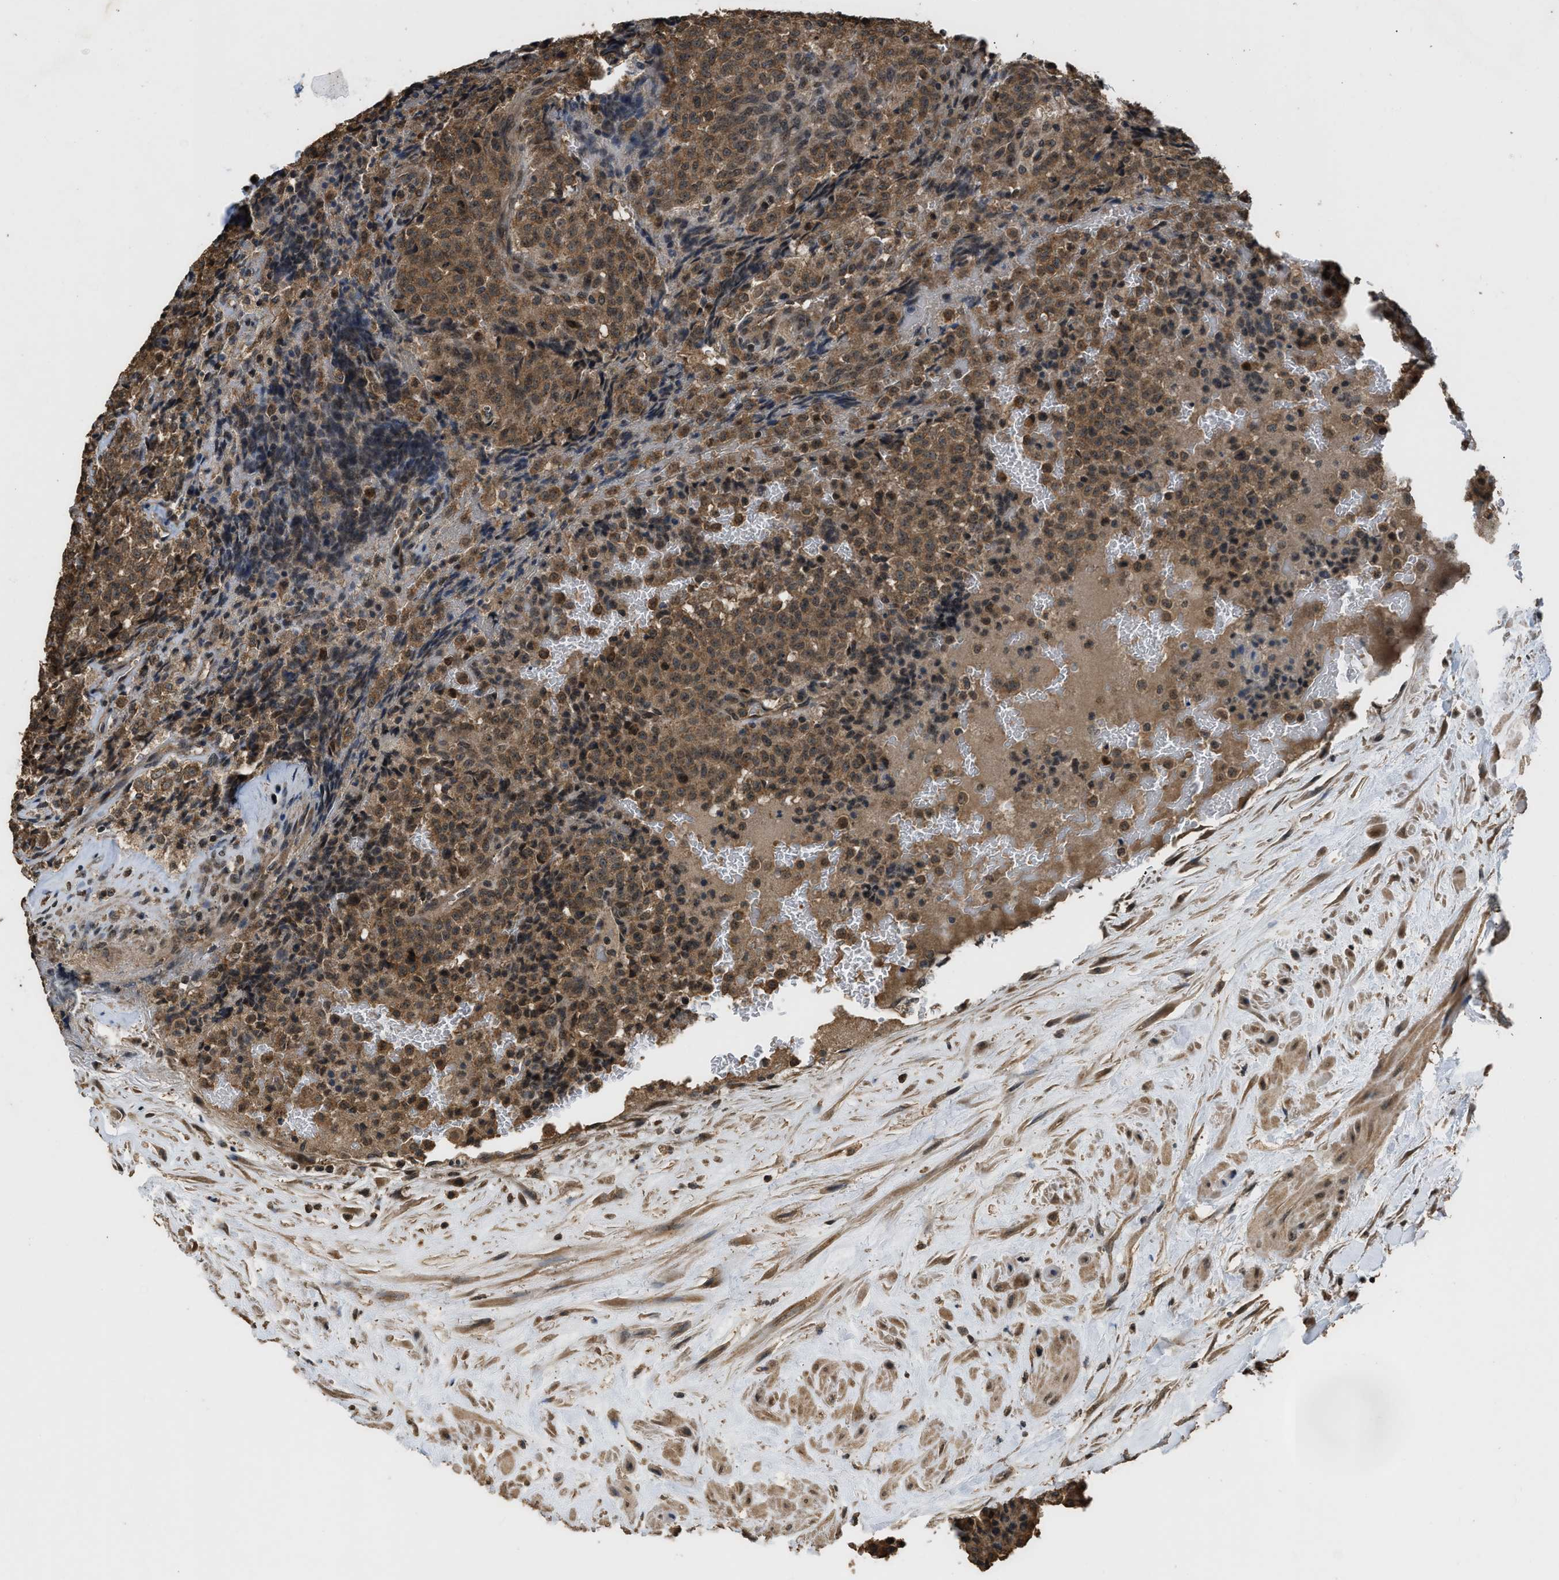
{"staining": {"intensity": "moderate", "quantity": ">75%", "location": "cytoplasmic/membranous"}, "tissue": "testis cancer", "cell_type": "Tumor cells", "image_type": "cancer", "snomed": [{"axis": "morphology", "description": "Seminoma, NOS"}, {"axis": "topography", "description": "Testis"}], "caption": "Immunohistochemistry (IHC) histopathology image of neoplastic tissue: human testis cancer (seminoma) stained using IHC exhibits medium levels of moderate protein expression localized specifically in the cytoplasmic/membranous of tumor cells, appearing as a cytoplasmic/membranous brown color.", "gene": "DENND6B", "patient": {"sex": "male", "age": 59}}